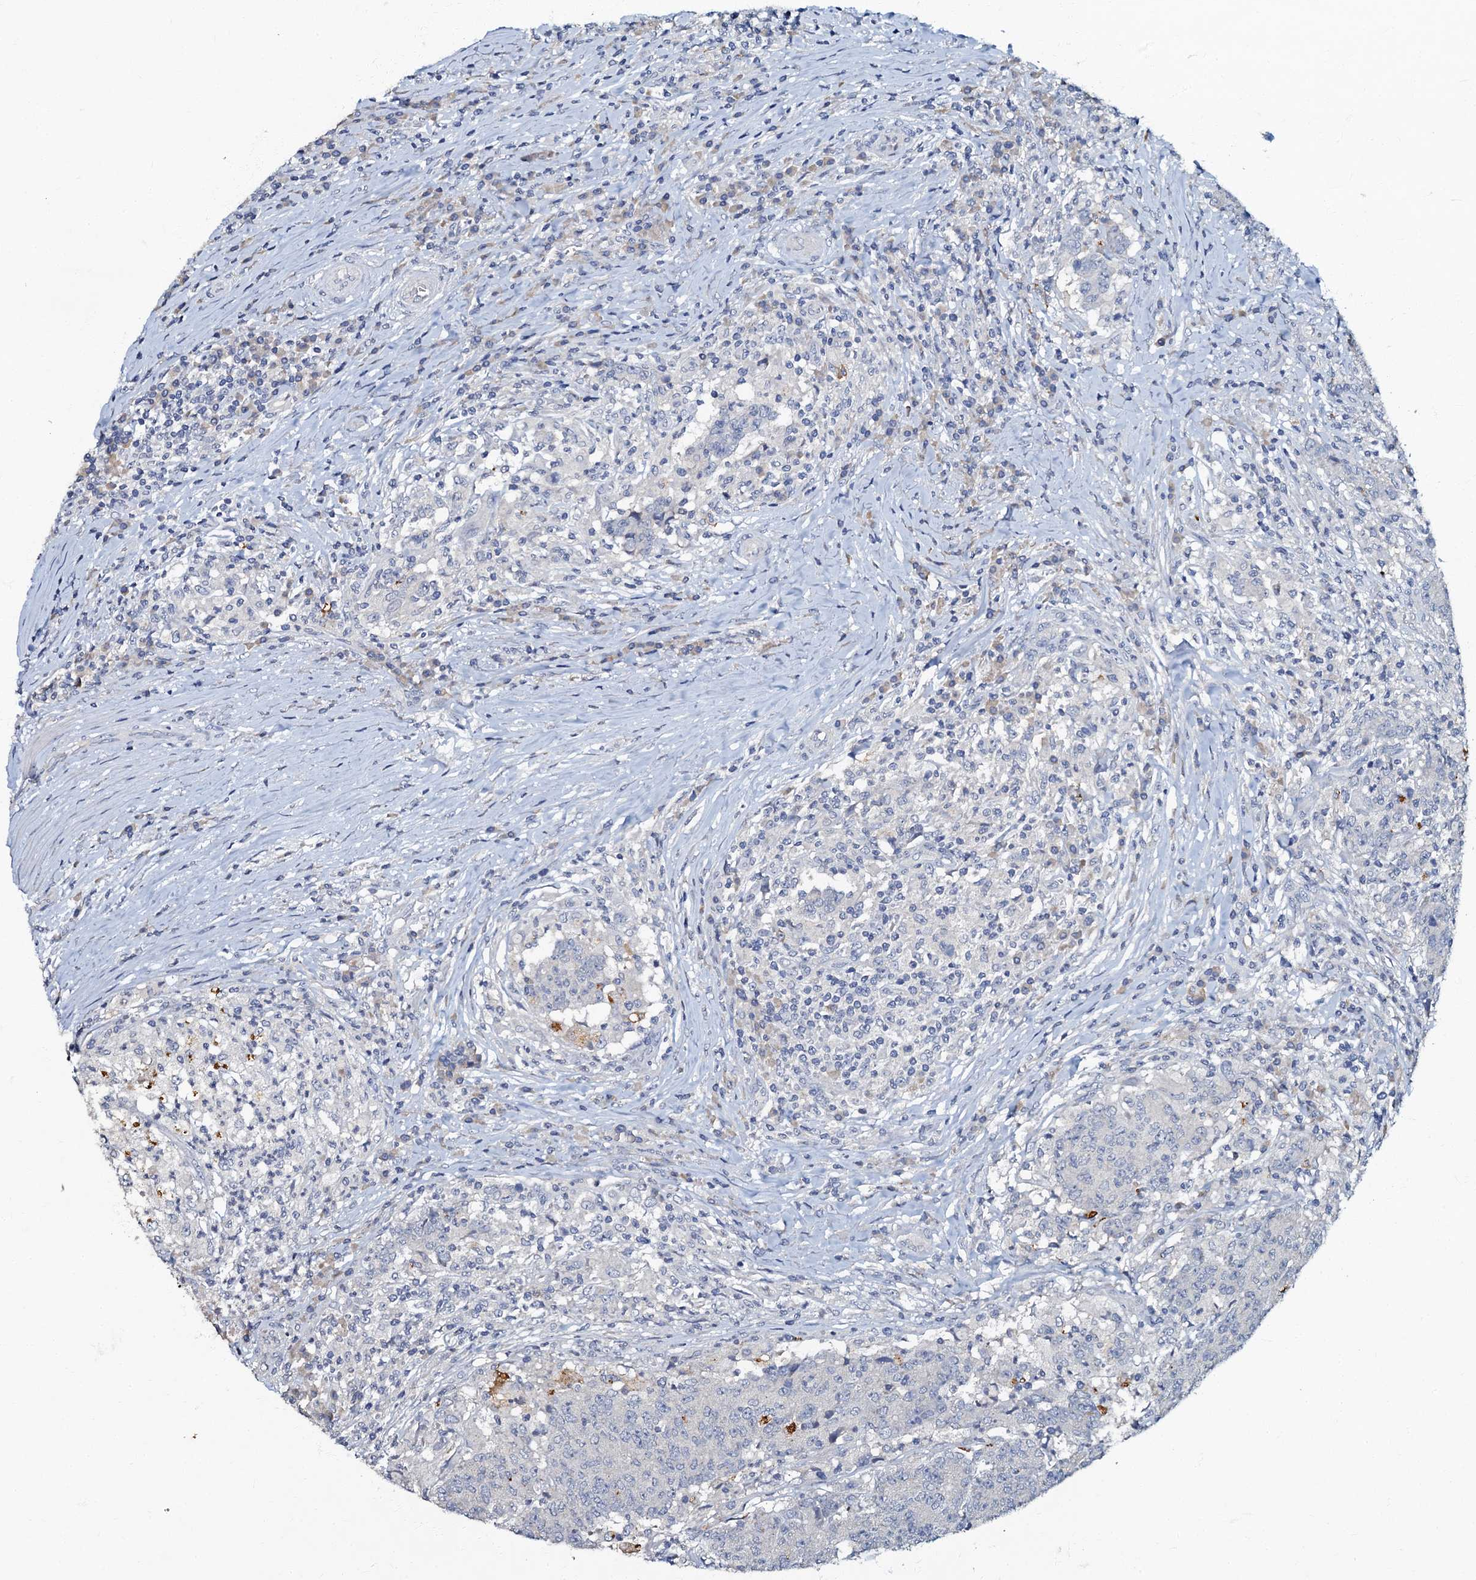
{"staining": {"intensity": "negative", "quantity": "none", "location": "none"}, "tissue": "colorectal cancer", "cell_type": "Tumor cells", "image_type": "cancer", "snomed": [{"axis": "morphology", "description": "Adenocarcinoma, NOS"}, {"axis": "topography", "description": "Colon"}], "caption": "The IHC histopathology image has no significant staining in tumor cells of colorectal cancer (adenocarcinoma) tissue.", "gene": "OLAH", "patient": {"sex": "female", "age": 75}}